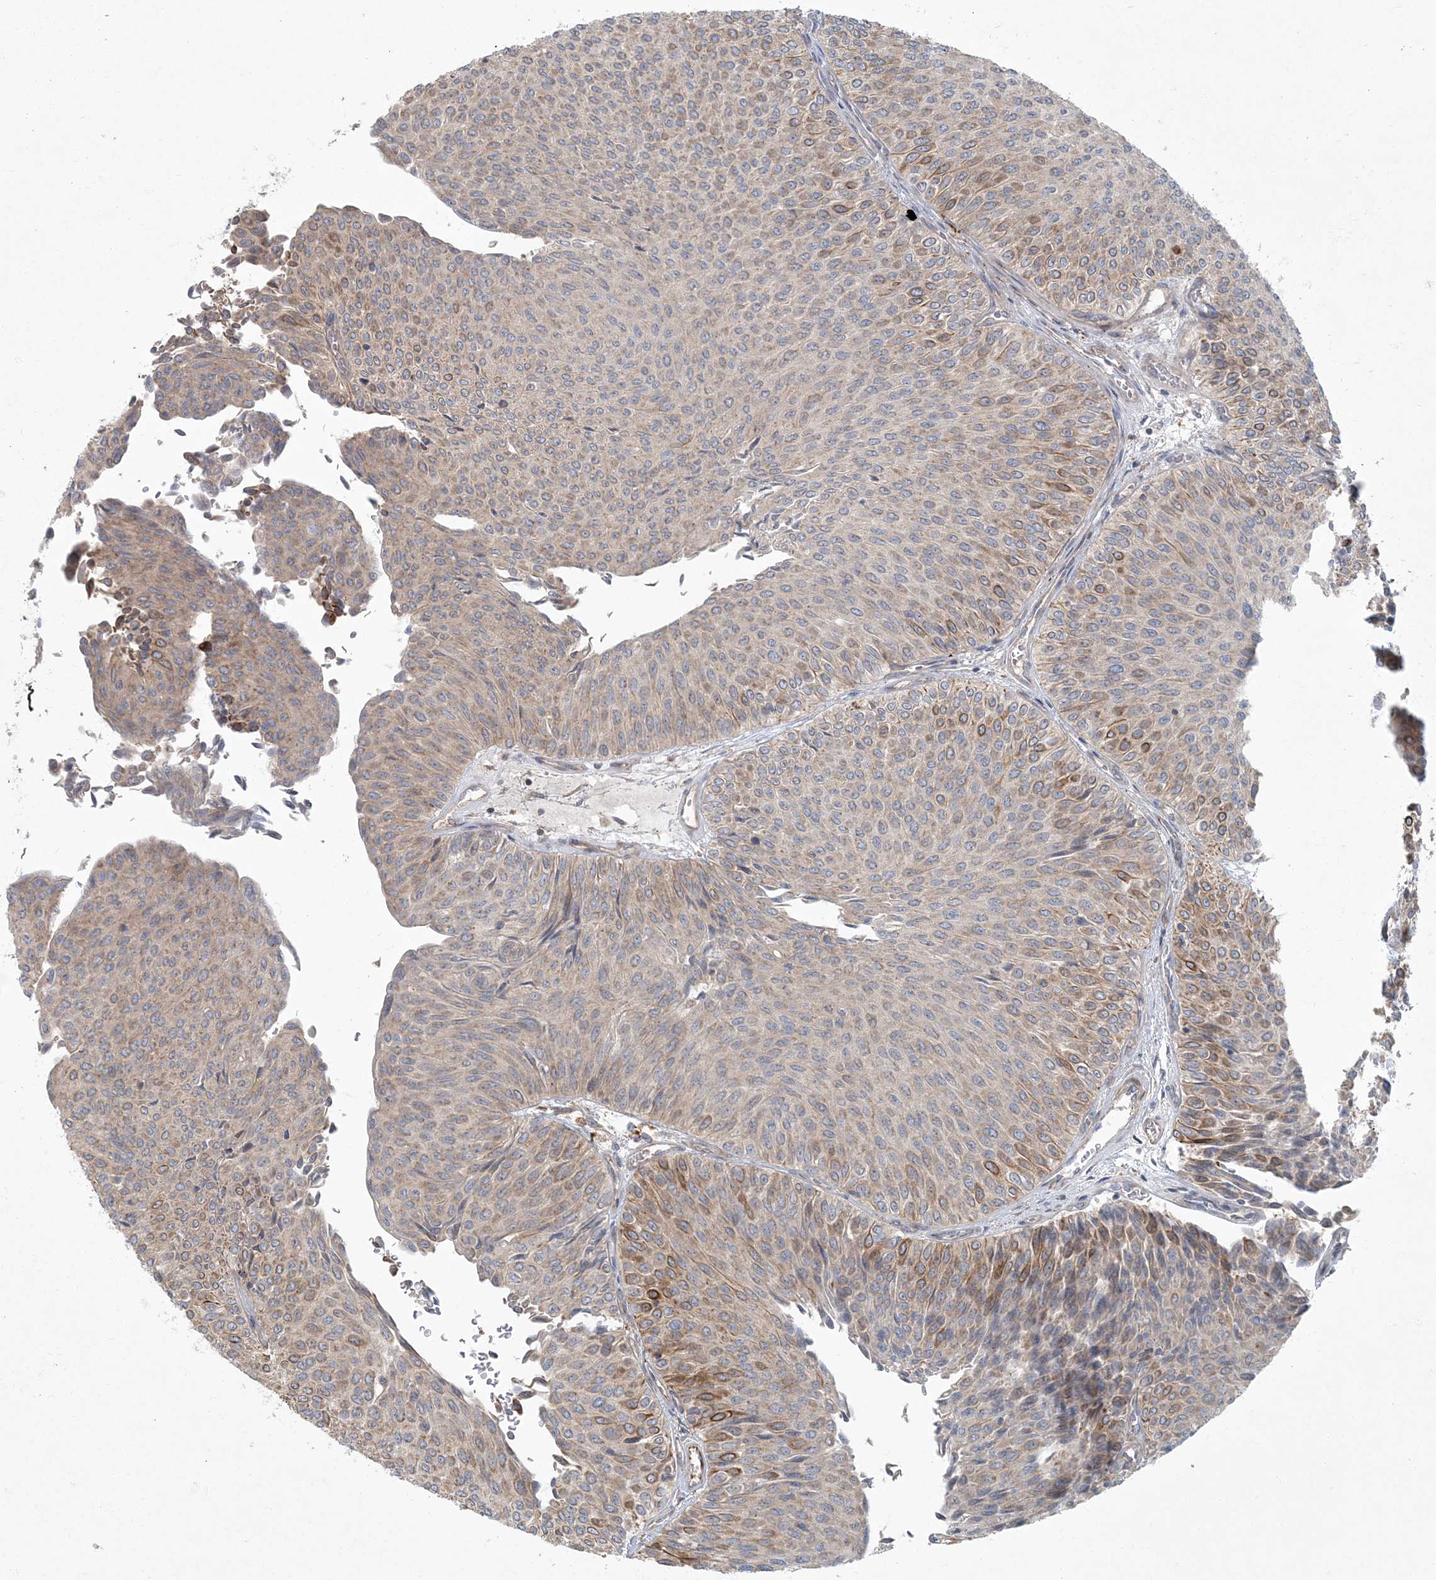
{"staining": {"intensity": "moderate", "quantity": "<25%", "location": "cytoplasmic/membranous"}, "tissue": "urothelial cancer", "cell_type": "Tumor cells", "image_type": "cancer", "snomed": [{"axis": "morphology", "description": "Urothelial carcinoma, Low grade"}, {"axis": "topography", "description": "Urinary bladder"}], "caption": "Human urothelial cancer stained for a protein (brown) reveals moderate cytoplasmic/membranous positive staining in approximately <25% of tumor cells.", "gene": "ARHGEF38", "patient": {"sex": "male", "age": 78}}